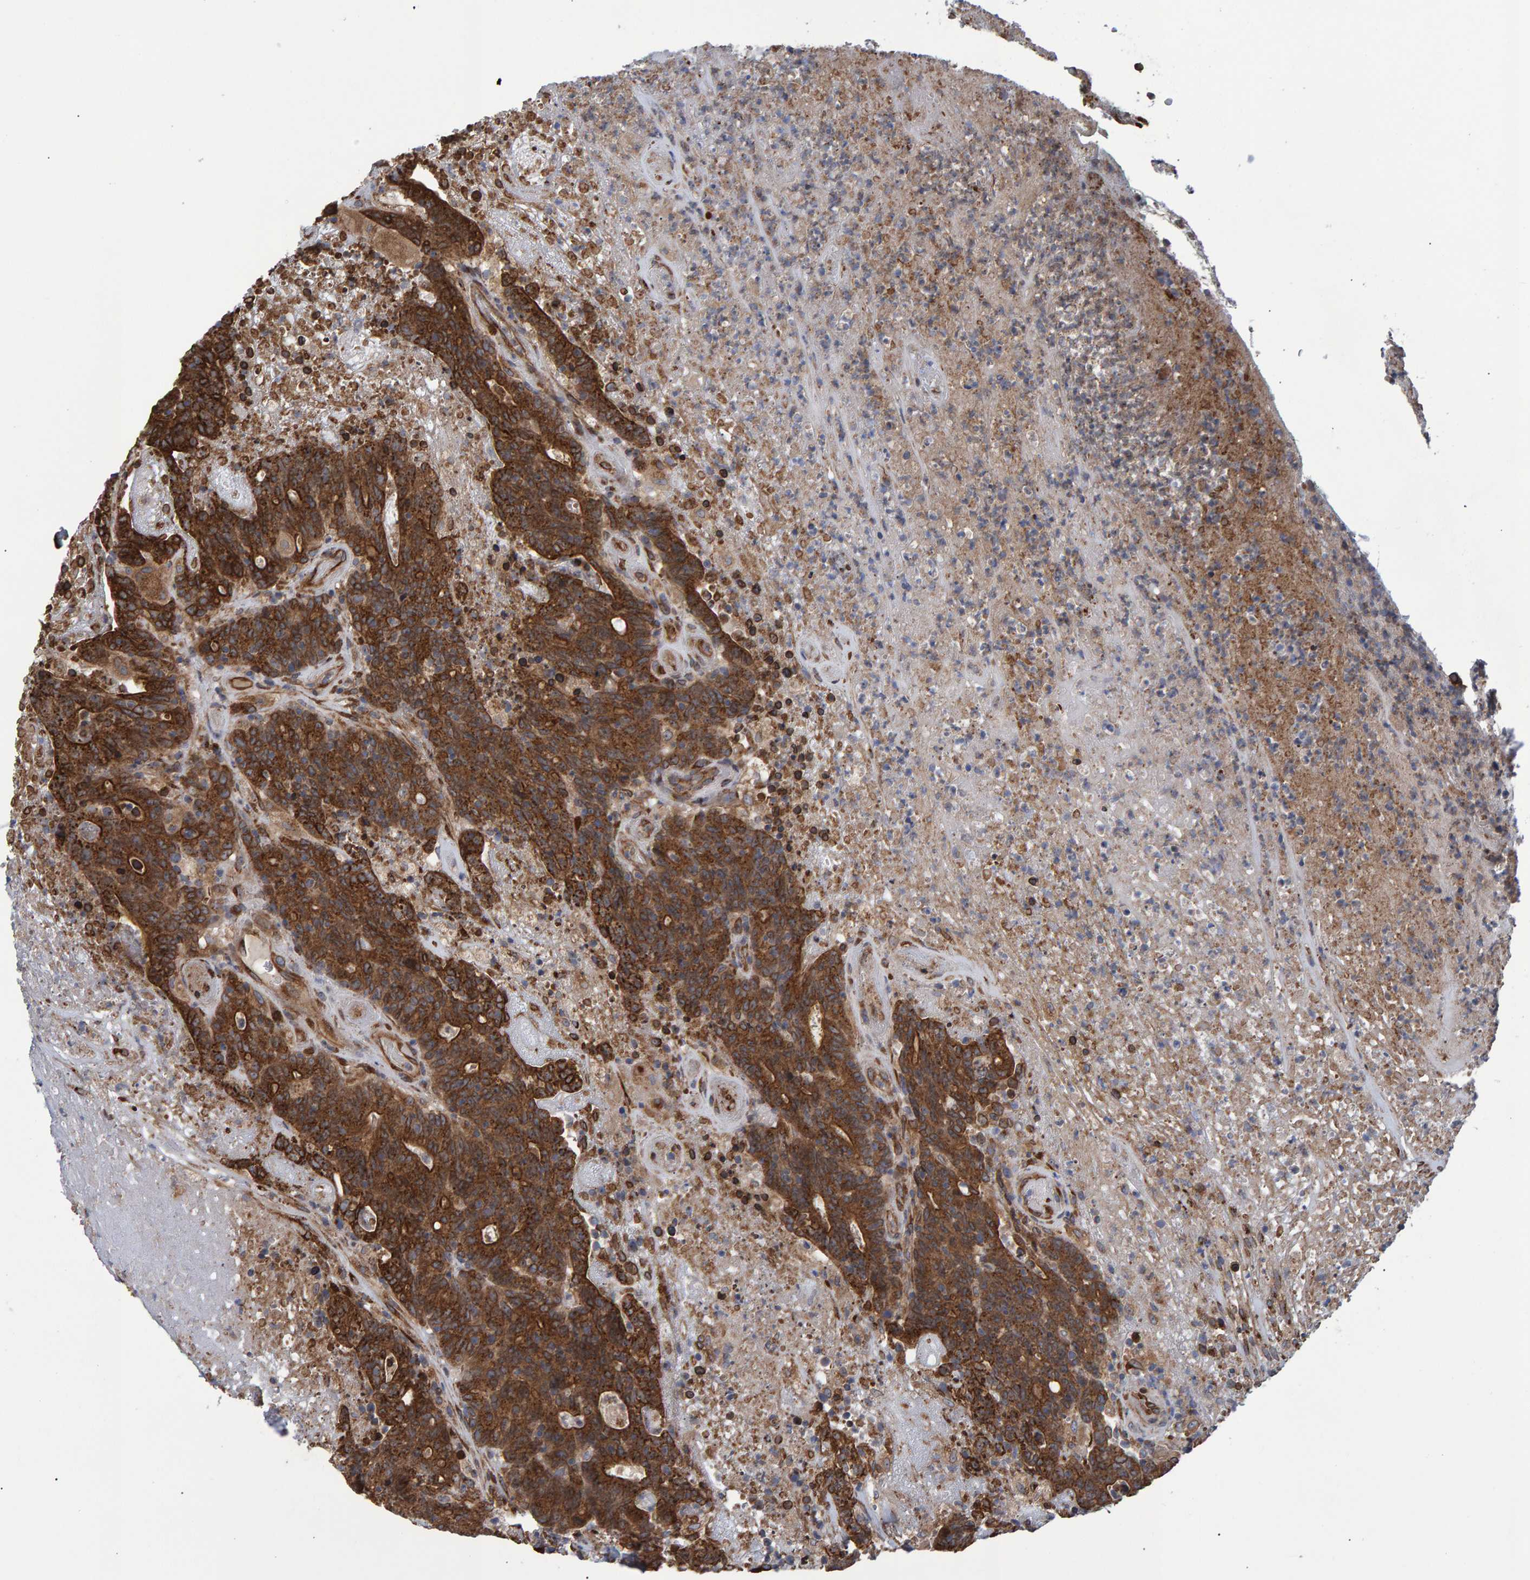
{"staining": {"intensity": "strong", "quantity": ">75%", "location": "cytoplasmic/membranous"}, "tissue": "colorectal cancer", "cell_type": "Tumor cells", "image_type": "cancer", "snomed": [{"axis": "morphology", "description": "Normal tissue, NOS"}, {"axis": "morphology", "description": "Adenocarcinoma, NOS"}, {"axis": "topography", "description": "Colon"}], "caption": "Immunohistochemical staining of human colorectal cancer exhibits high levels of strong cytoplasmic/membranous positivity in approximately >75% of tumor cells. (DAB = brown stain, brightfield microscopy at high magnification).", "gene": "FAM117A", "patient": {"sex": "female", "age": 75}}